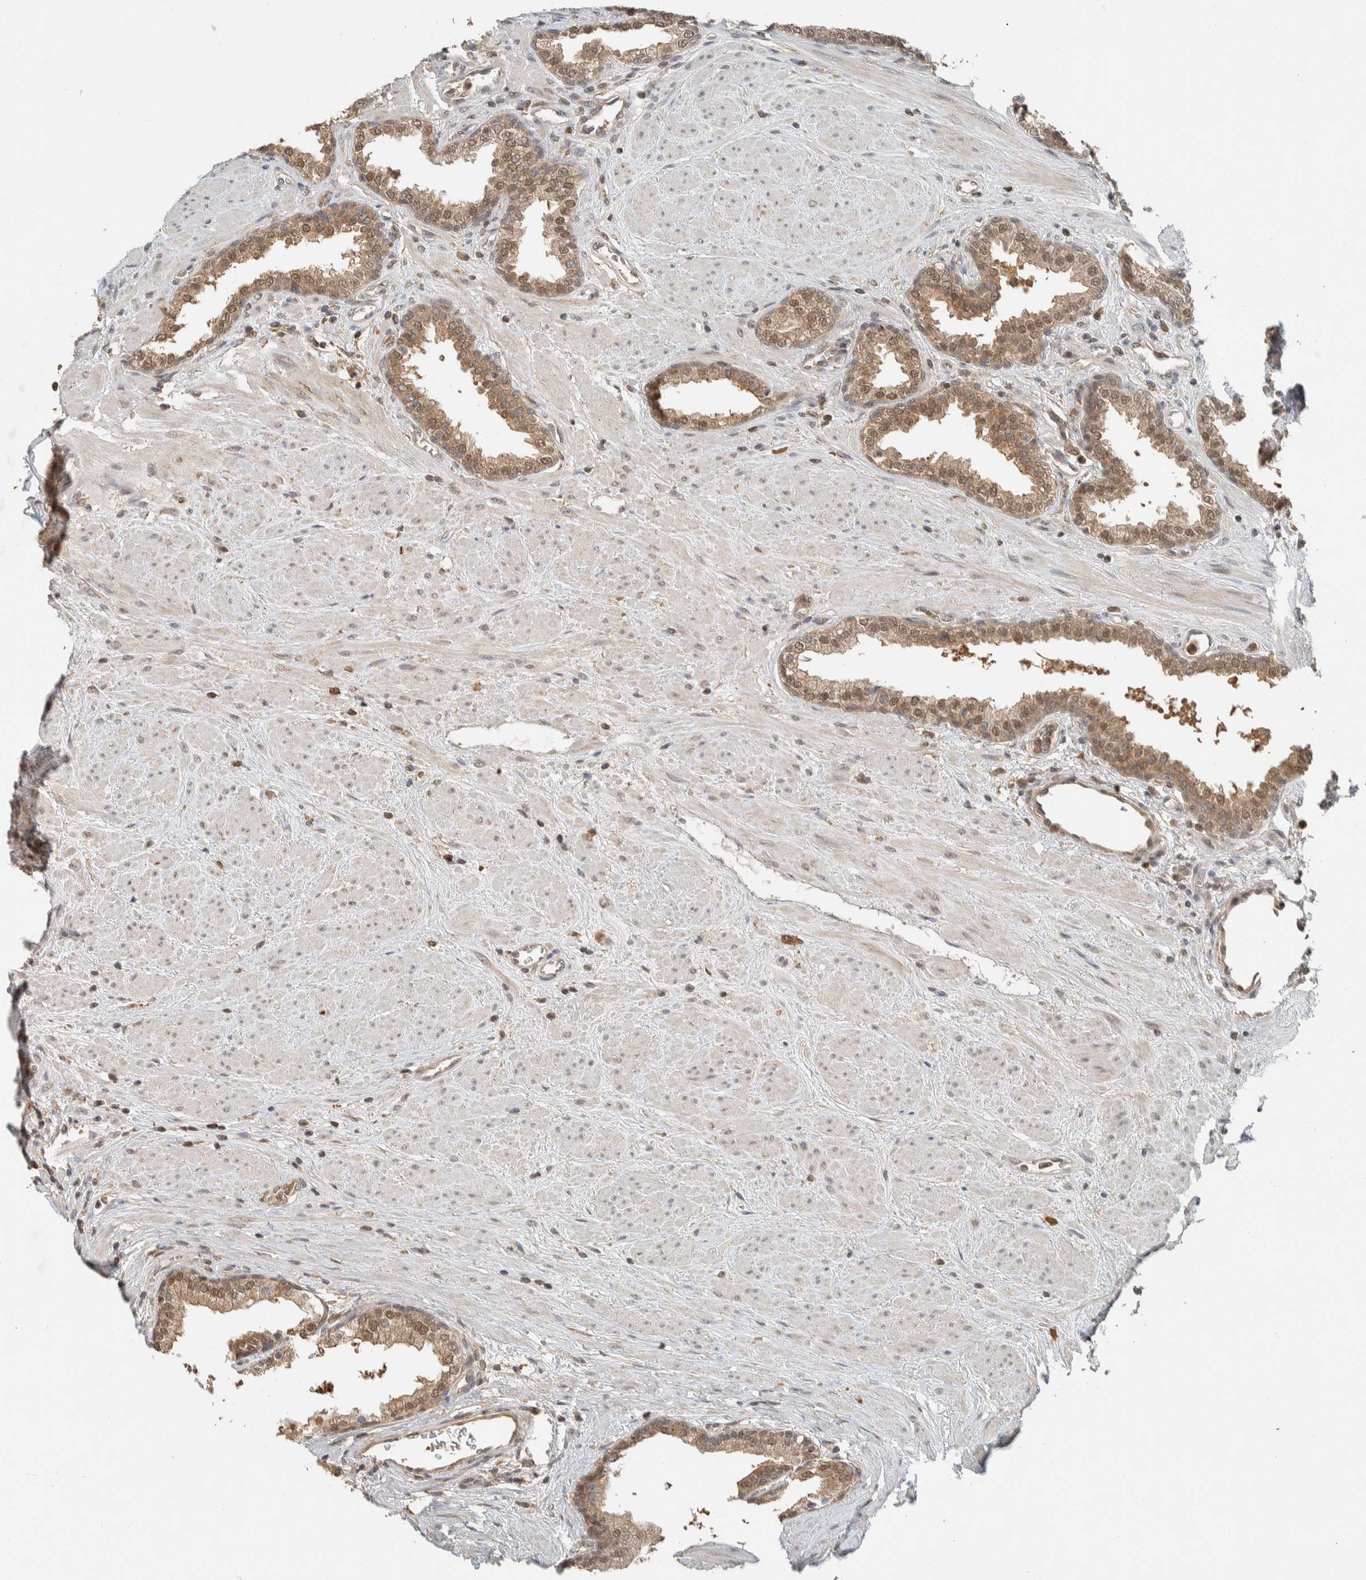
{"staining": {"intensity": "moderate", "quantity": ">75%", "location": "cytoplasmic/membranous,nuclear"}, "tissue": "prostate", "cell_type": "Glandular cells", "image_type": "normal", "snomed": [{"axis": "morphology", "description": "Normal tissue, NOS"}, {"axis": "topography", "description": "Prostate"}], "caption": "A photomicrograph of prostate stained for a protein displays moderate cytoplasmic/membranous,nuclear brown staining in glandular cells.", "gene": "ZNF567", "patient": {"sex": "male", "age": 51}}